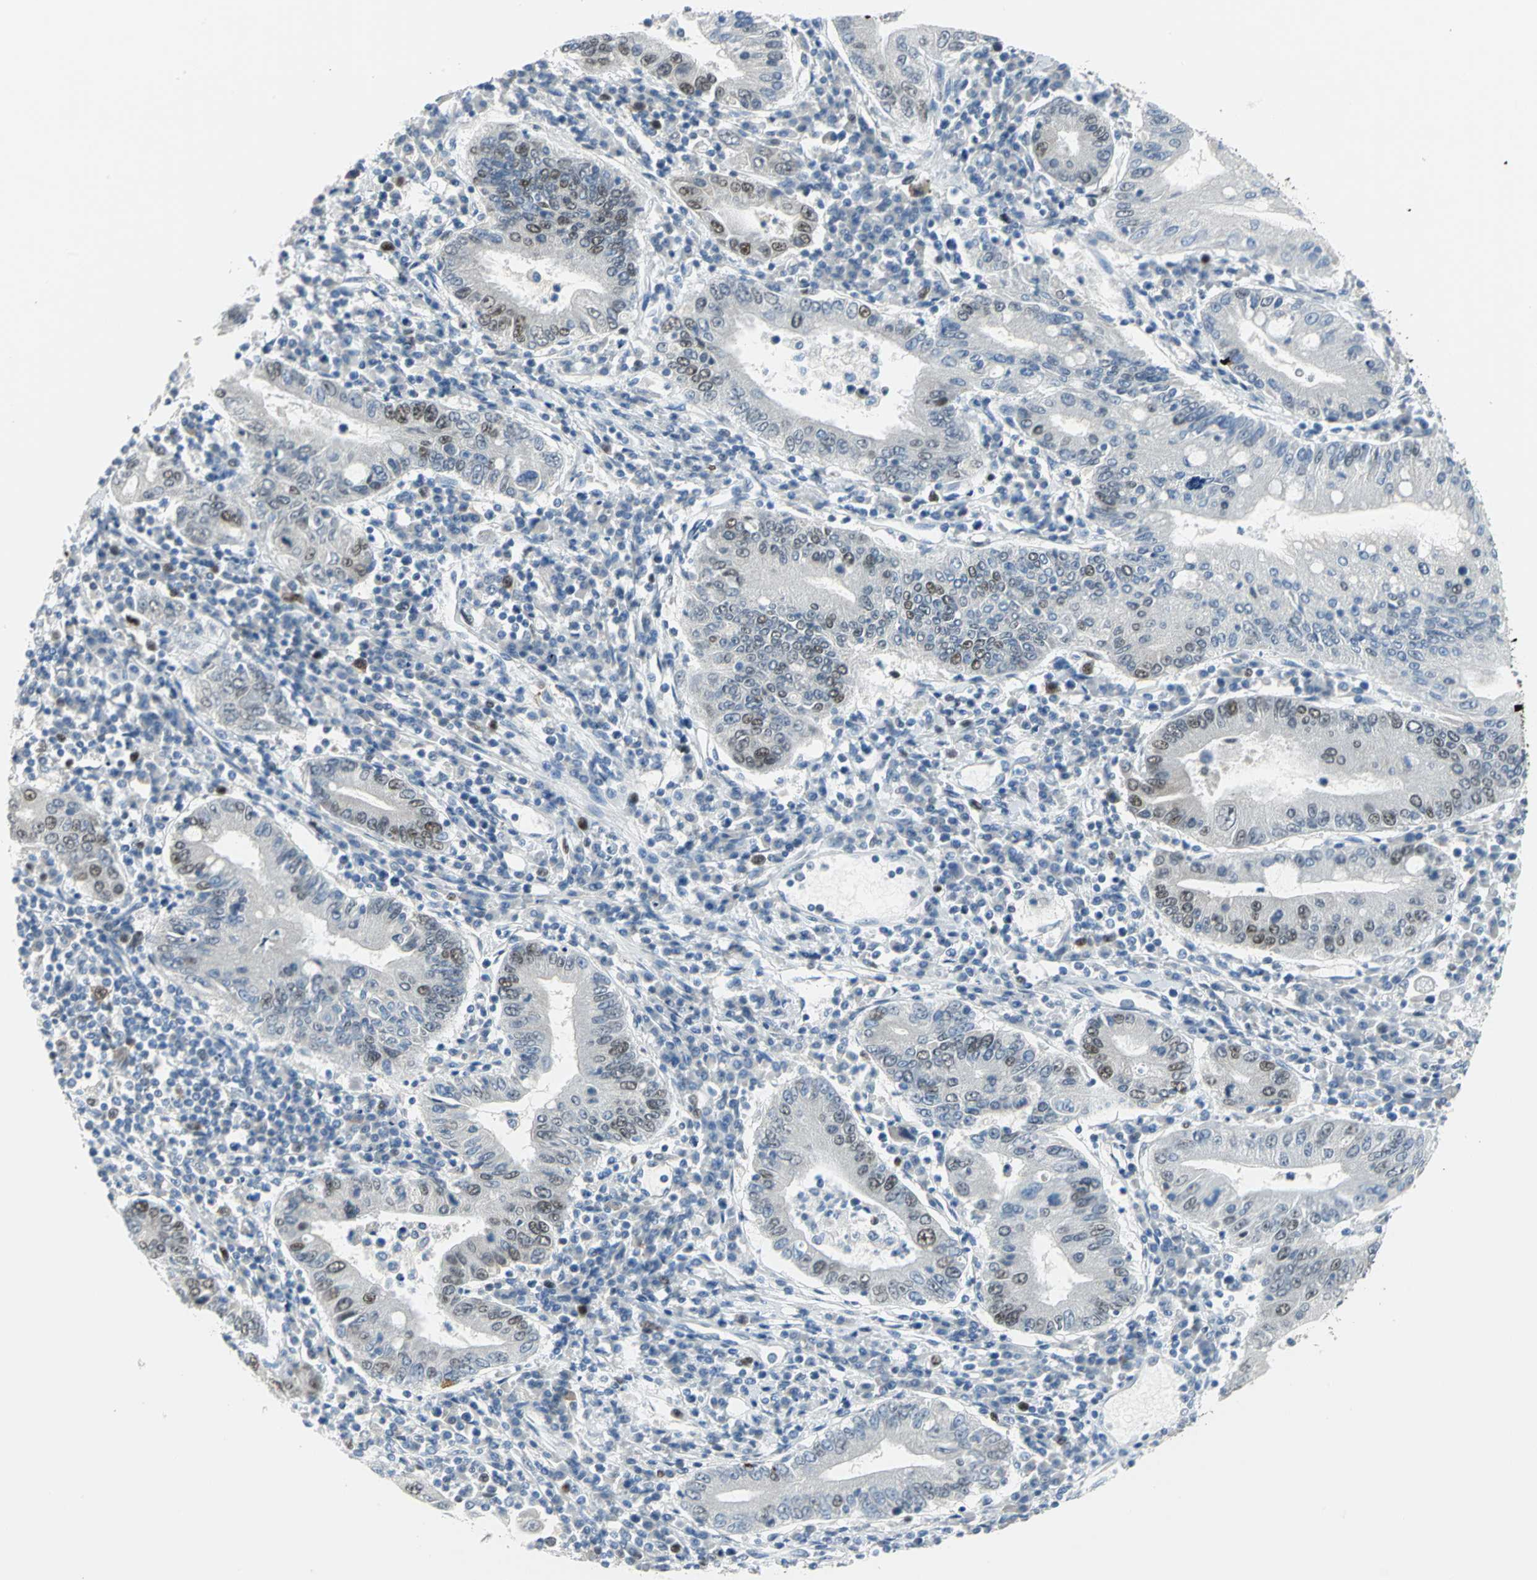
{"staining": {"intensity": "moderate", "quantity": "25%-75%", "location": "nuclear"}, "tissue": "stomach cancer", "cell_type": "Tumor cells", "image_type": "cancer", "snomed": [{"axis": "morphology", "description": "Normal tissue, NOS"}, {"axis": "morphology", "description": "Adenocarcinoma, NOS"}, {"axis": "topography", "description": "Esophagus"}, {"axis": "topography", "description": "Stomach, upper"}, {"axis": "topography", "description": "Peripheral nerve tissue"}], "caption": "Brown immunohistochemical staining in adenocarcinoma (stomach) shows moderate nuclear positivity in about 25%-75% of tumor cells.", "gene": "MCM4", "patient": {"sex": "male", "age": 62}}